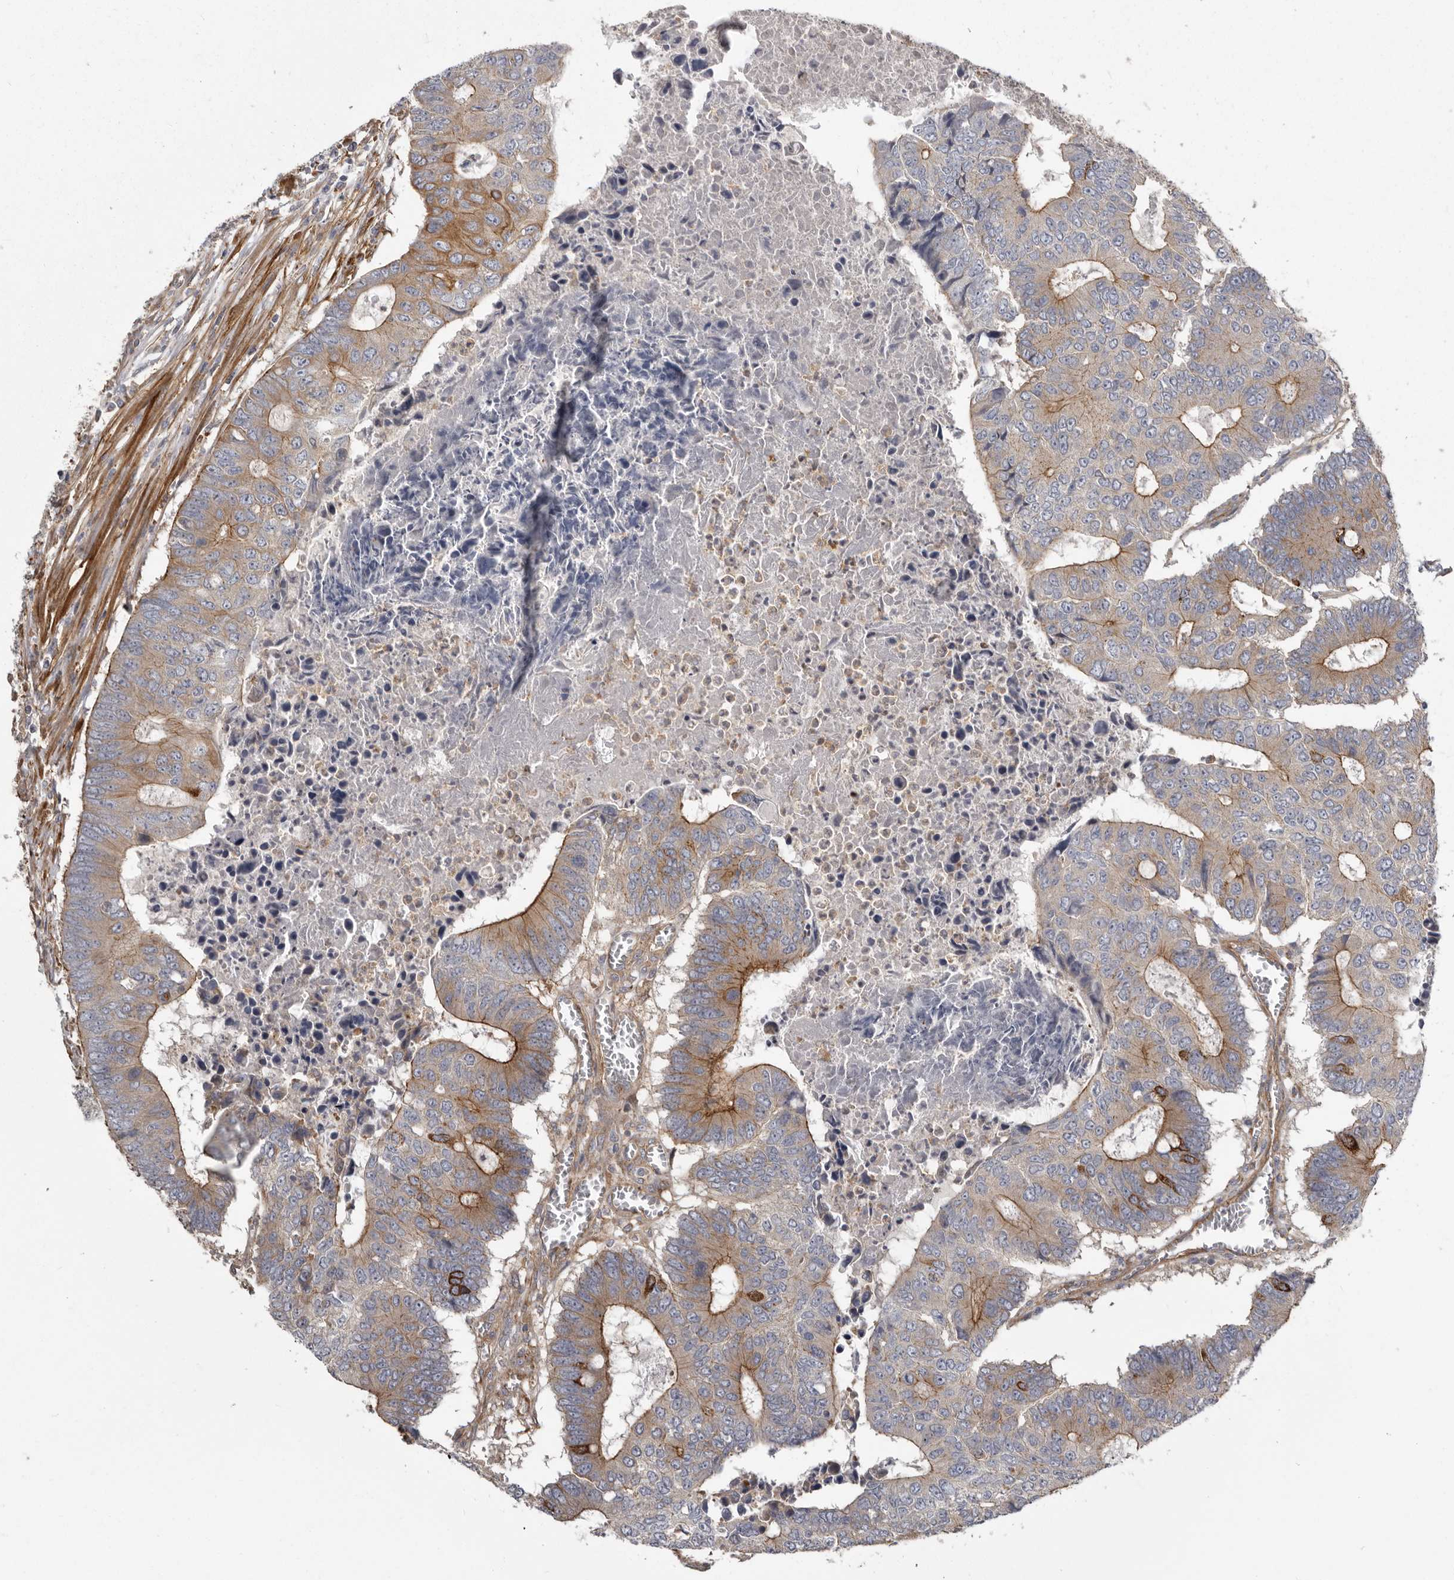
{"staining": {"intensity": "moderate", "quantity": "25%-75%", "location": "cytoplasmic/membranous"}, "tissue": "colorectal cancer", "cell_type": "Tumor cells", "image_type": "cancer", "snomed": [{"axis": "morphology", "description": "Adenocarcinoma, NOS"}, {"axis": "topography", "description": "Colon"}], "caption": "Immunohistochemistry histopathology image of human adenocarcinoma (colorectal) stained for a protein (brown), which displays medium levels of moderate cytoplasmic/membranous expression in about 25%-75% of tumor cells.", "gene": "ENAH", "patient": {"sex": "male", "age": 87}}